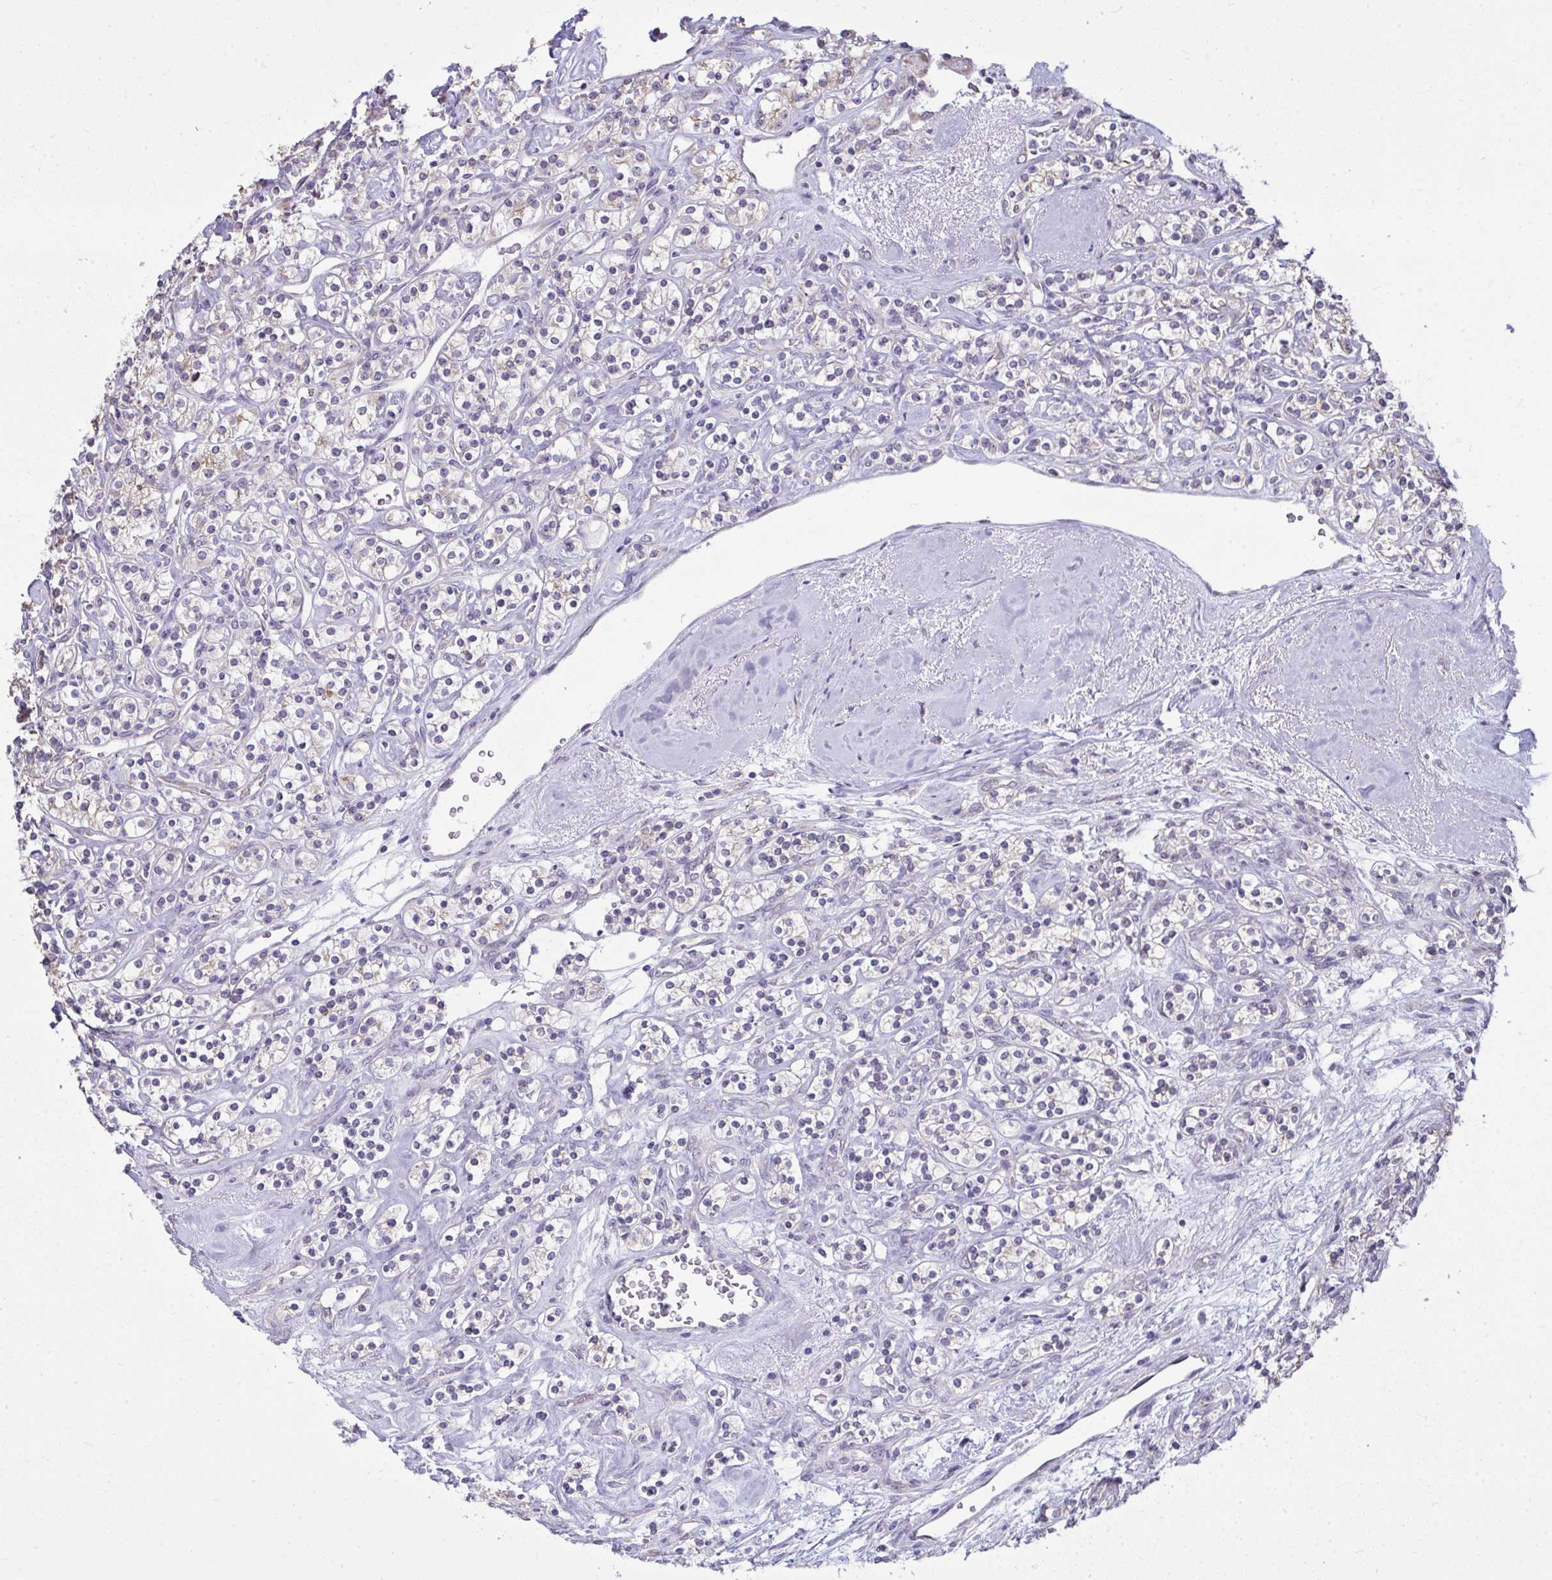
{"staining": {"intensity": "negative", "quantity": "none", "location": "none"}, "tissue": "renal cancer", "cell_type": "Tumor cells", "image_type": "cancer", "snomed": [{"axis": "morphology", "description": "Adenocarcinoma, NOS"}, {"axis": "topography", "description": "Kidney"}], "caption": "Tumor cells show no significant positivity in renal adenocarcinoma.", "gene": "NPPA", "patient": {"sex": "male", "age": 77}}